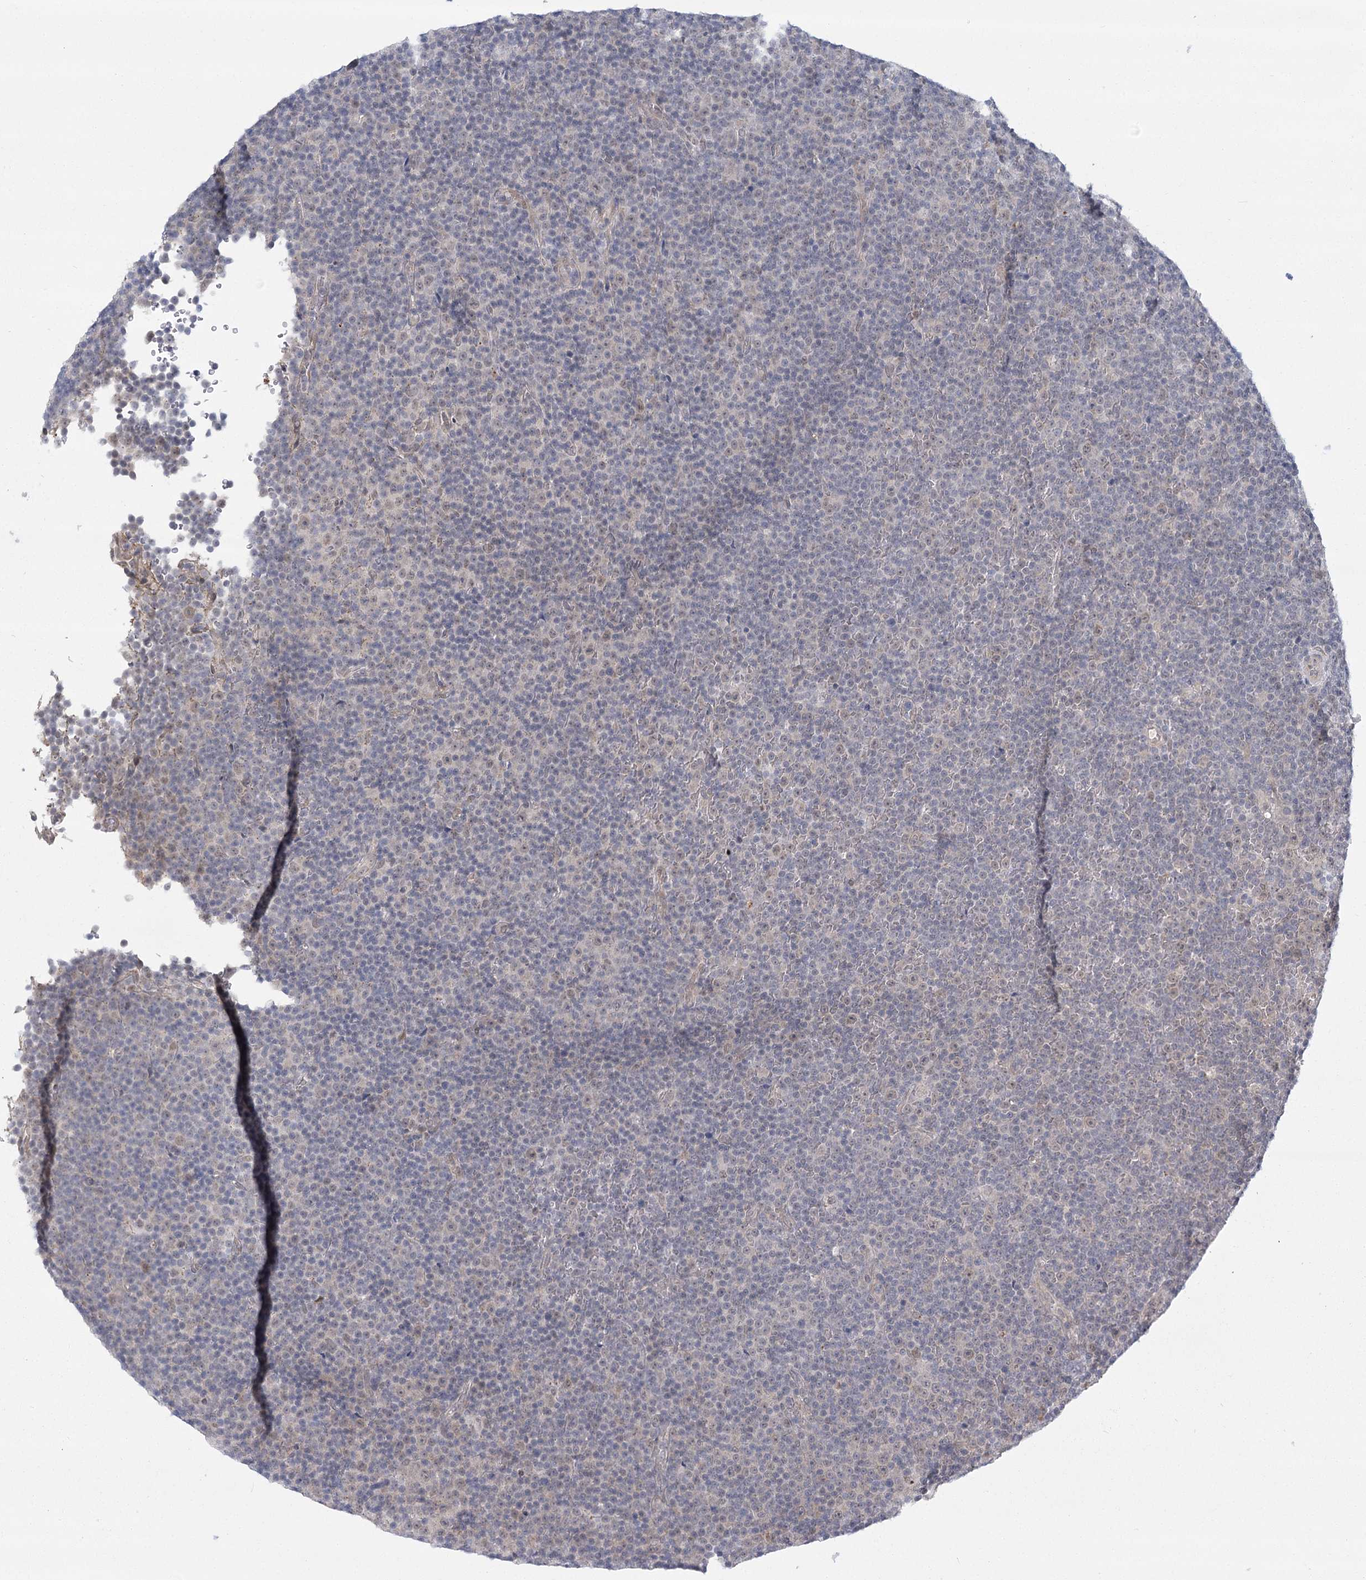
{"staining": {"intensity": "negative", "quantity": "none", "location": "none"}, "tissue": "lymphoma", "cell_type": "Tumor cells", "image_type": "cancer", "snomed": [{"axis": "morphology", "description": "Malignant lymphoma, non-Hodgkin's type, Low grade"}, {"axis": "topography", "description": "Lymph node"}], "caption": "Protein analysis of lymphoma shows no significant expression in tumor cells.", "gene": "MED28", "patient": {"sex": "female", "age": 67}}